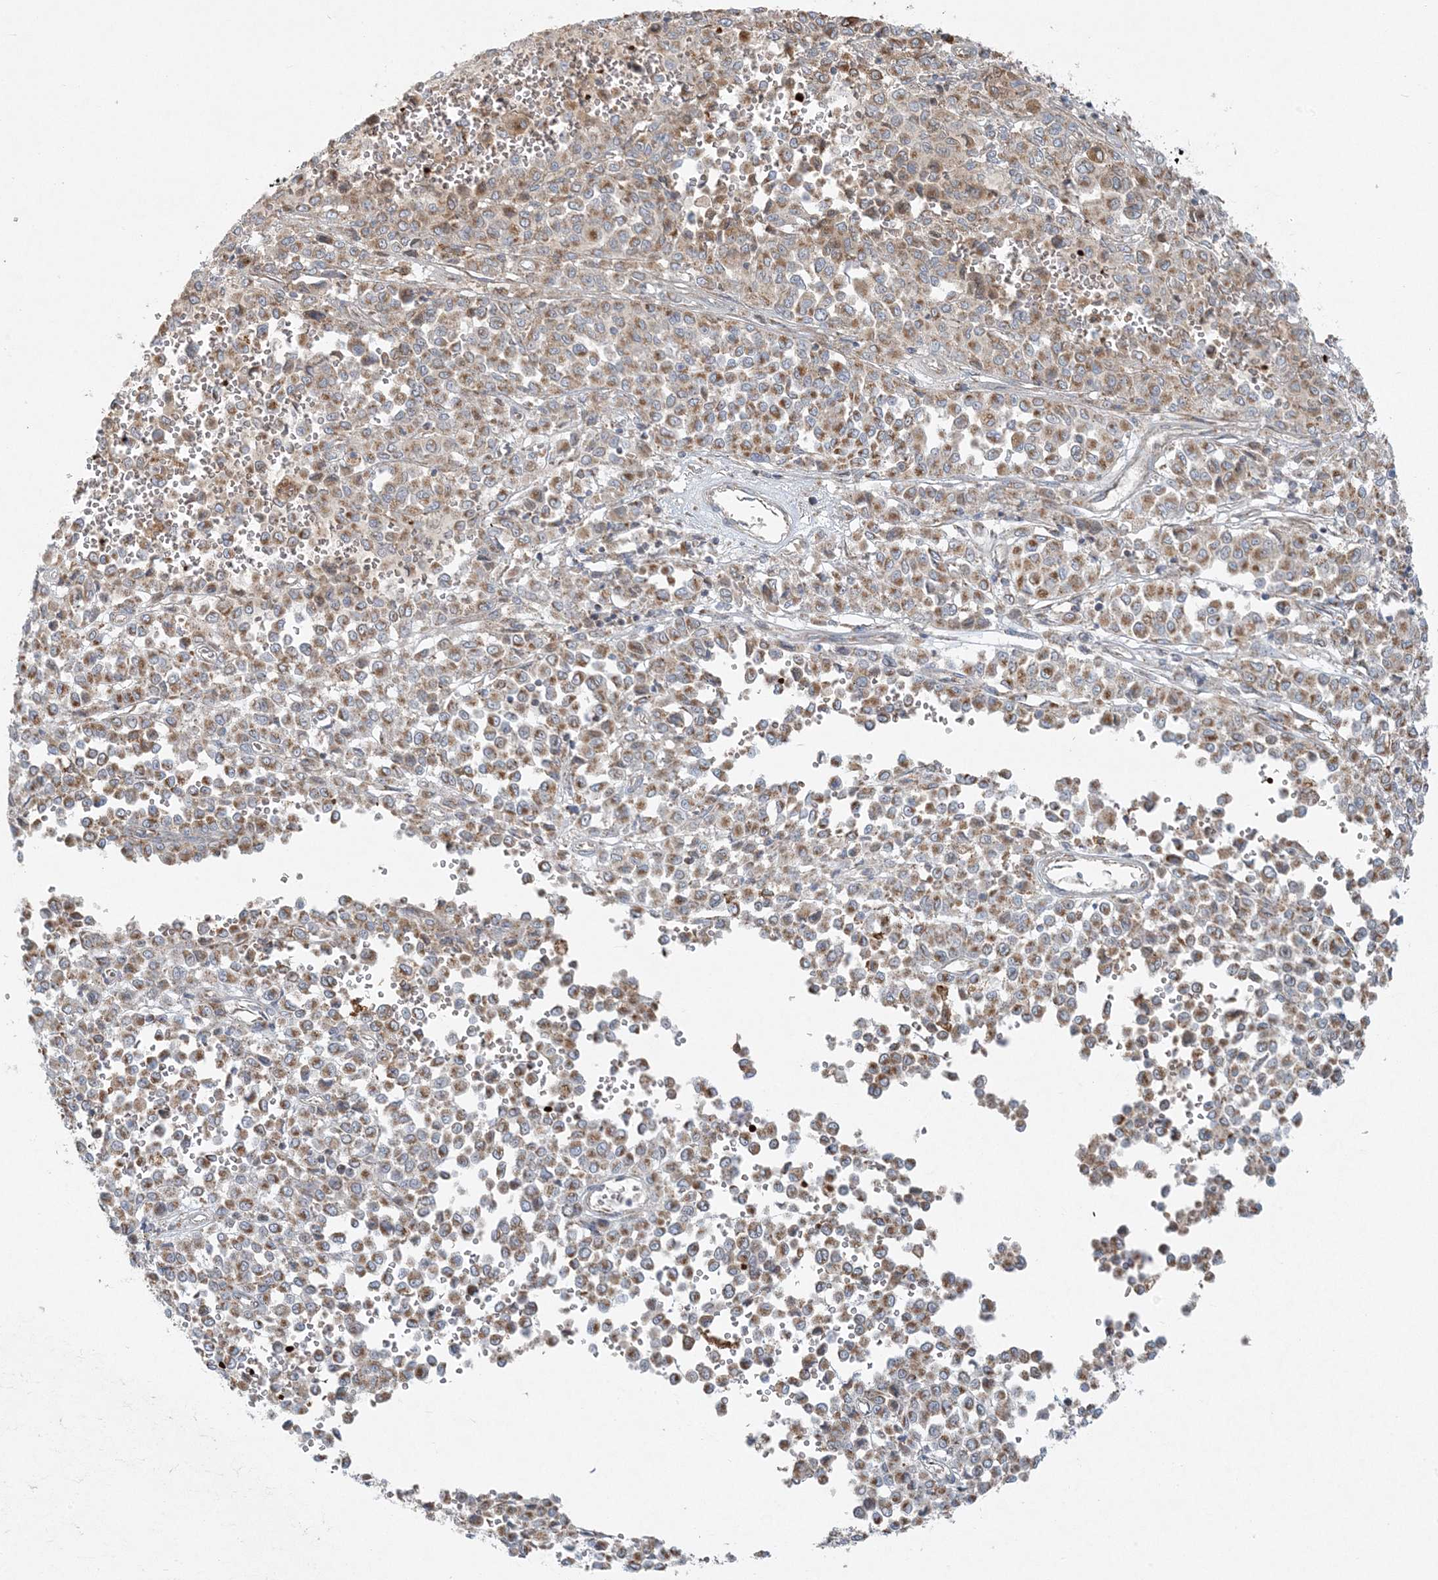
{"staining": {"intensity": "moderate", "quantity": ">75%", "location": "cytoplasmic/membranous"}, "tissue": "melanoma", "cell_type": "Tumor cells", "image_type": "cancer", "snomed": [{"axis": "morphology", "description": "Malignant melanoma, Metastatic site"}, {"axis": "topography", "description": "Pancreas"}], "caption": "Tumor cells display medium levels of moderate cytoplasmic/membranous staining in approximately >75% of cells in melanoma. The protein of interest is stained brown, and the nuclei are stained in blue (DAB (3,3'-diaminobenzidine) IHC with brightfield microscopy, high magnification).", "gene": "PIK3R4", "patient": {"sex": "female", "age": 30}}